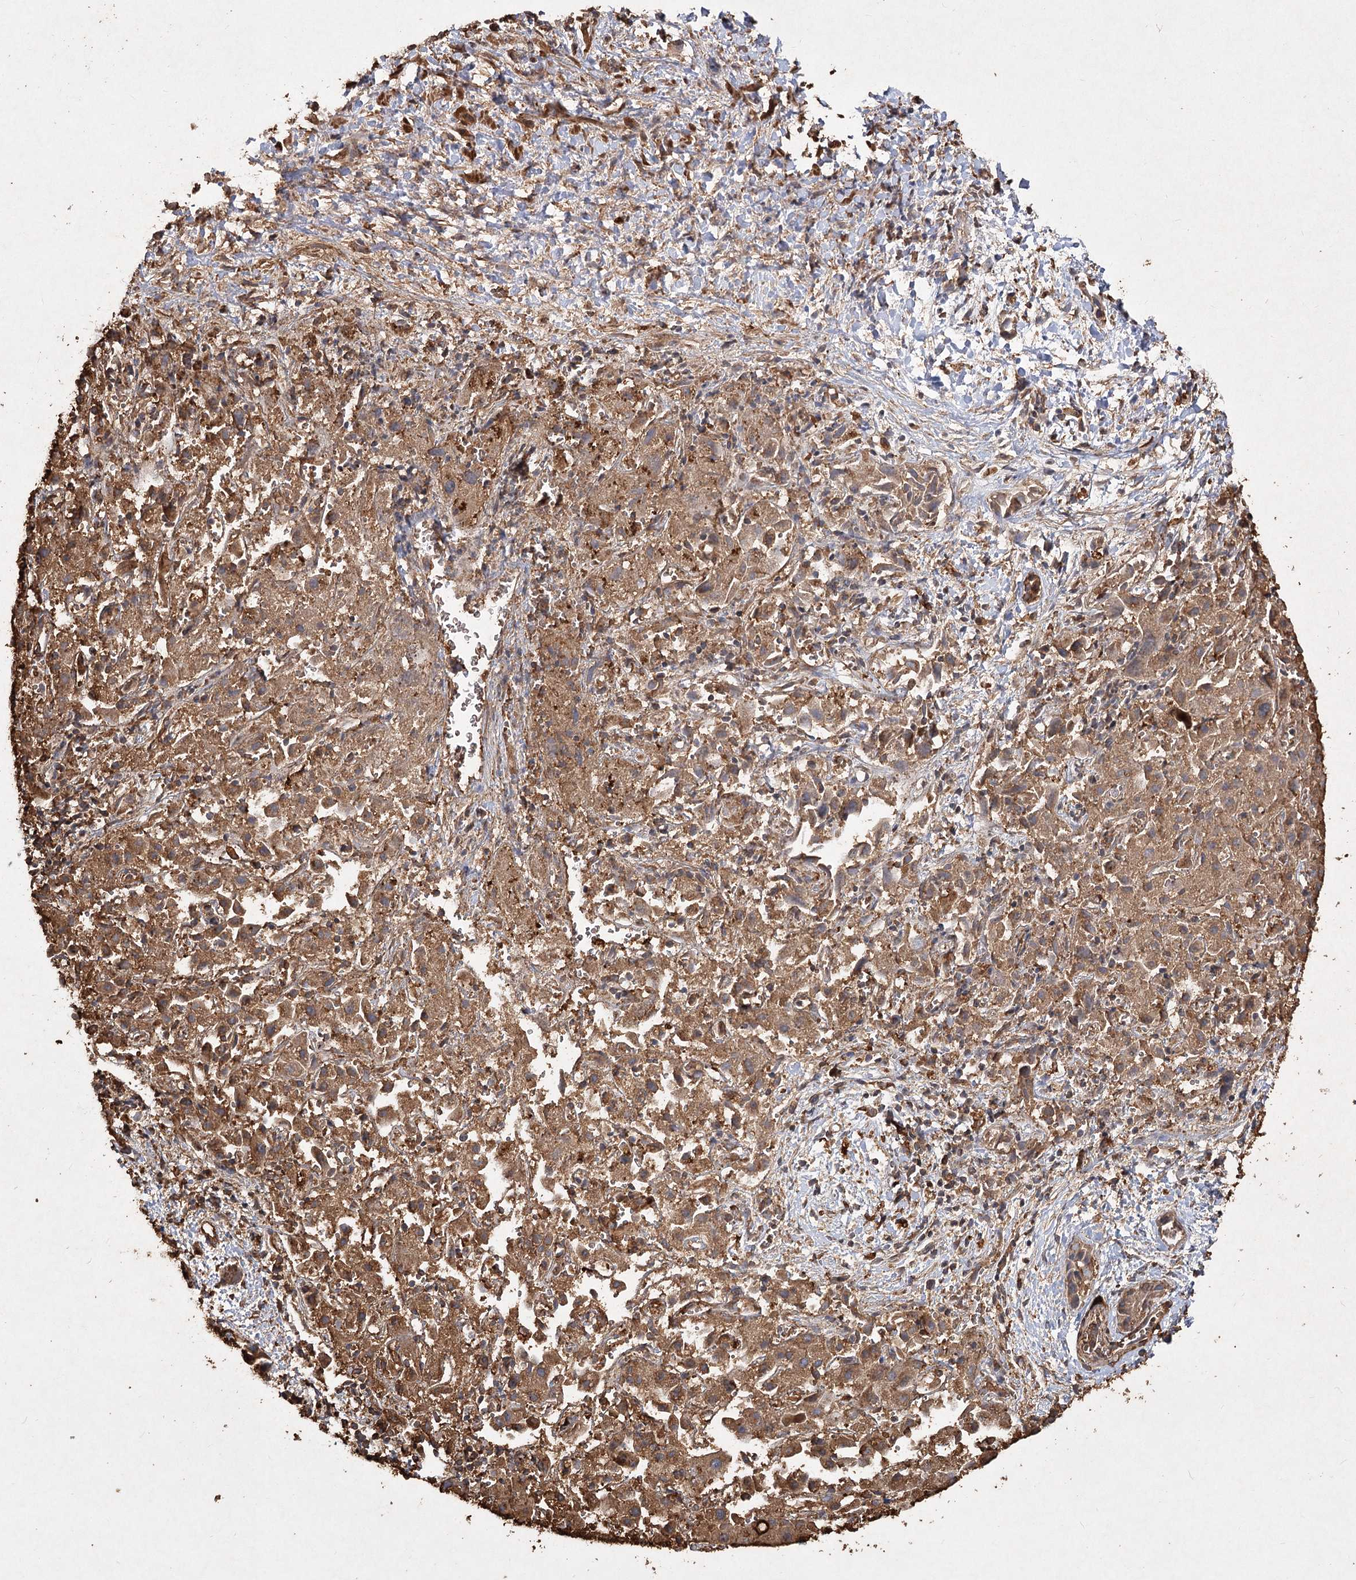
{"staining": {"intensity": "moderate", "quantity": ">75%", "location": "cytoplasmic/membranous"}, "tissue": "liver cancer", "cell_type": "Tumor cells", "image_type": "cancer", "snomed": [{"axis": "morphology", "description": "Cholangiocarcinoma"}, {"axis": "topography", "description": "Liver"}], "caption": "Cholangiocarcinoma (liver) stained for a protein reveals moderate cytoplasmic/membranous positivity in tumor cells.", "gene": "PIK3C2A", "patient": {"sex": "female", "age": 52}}